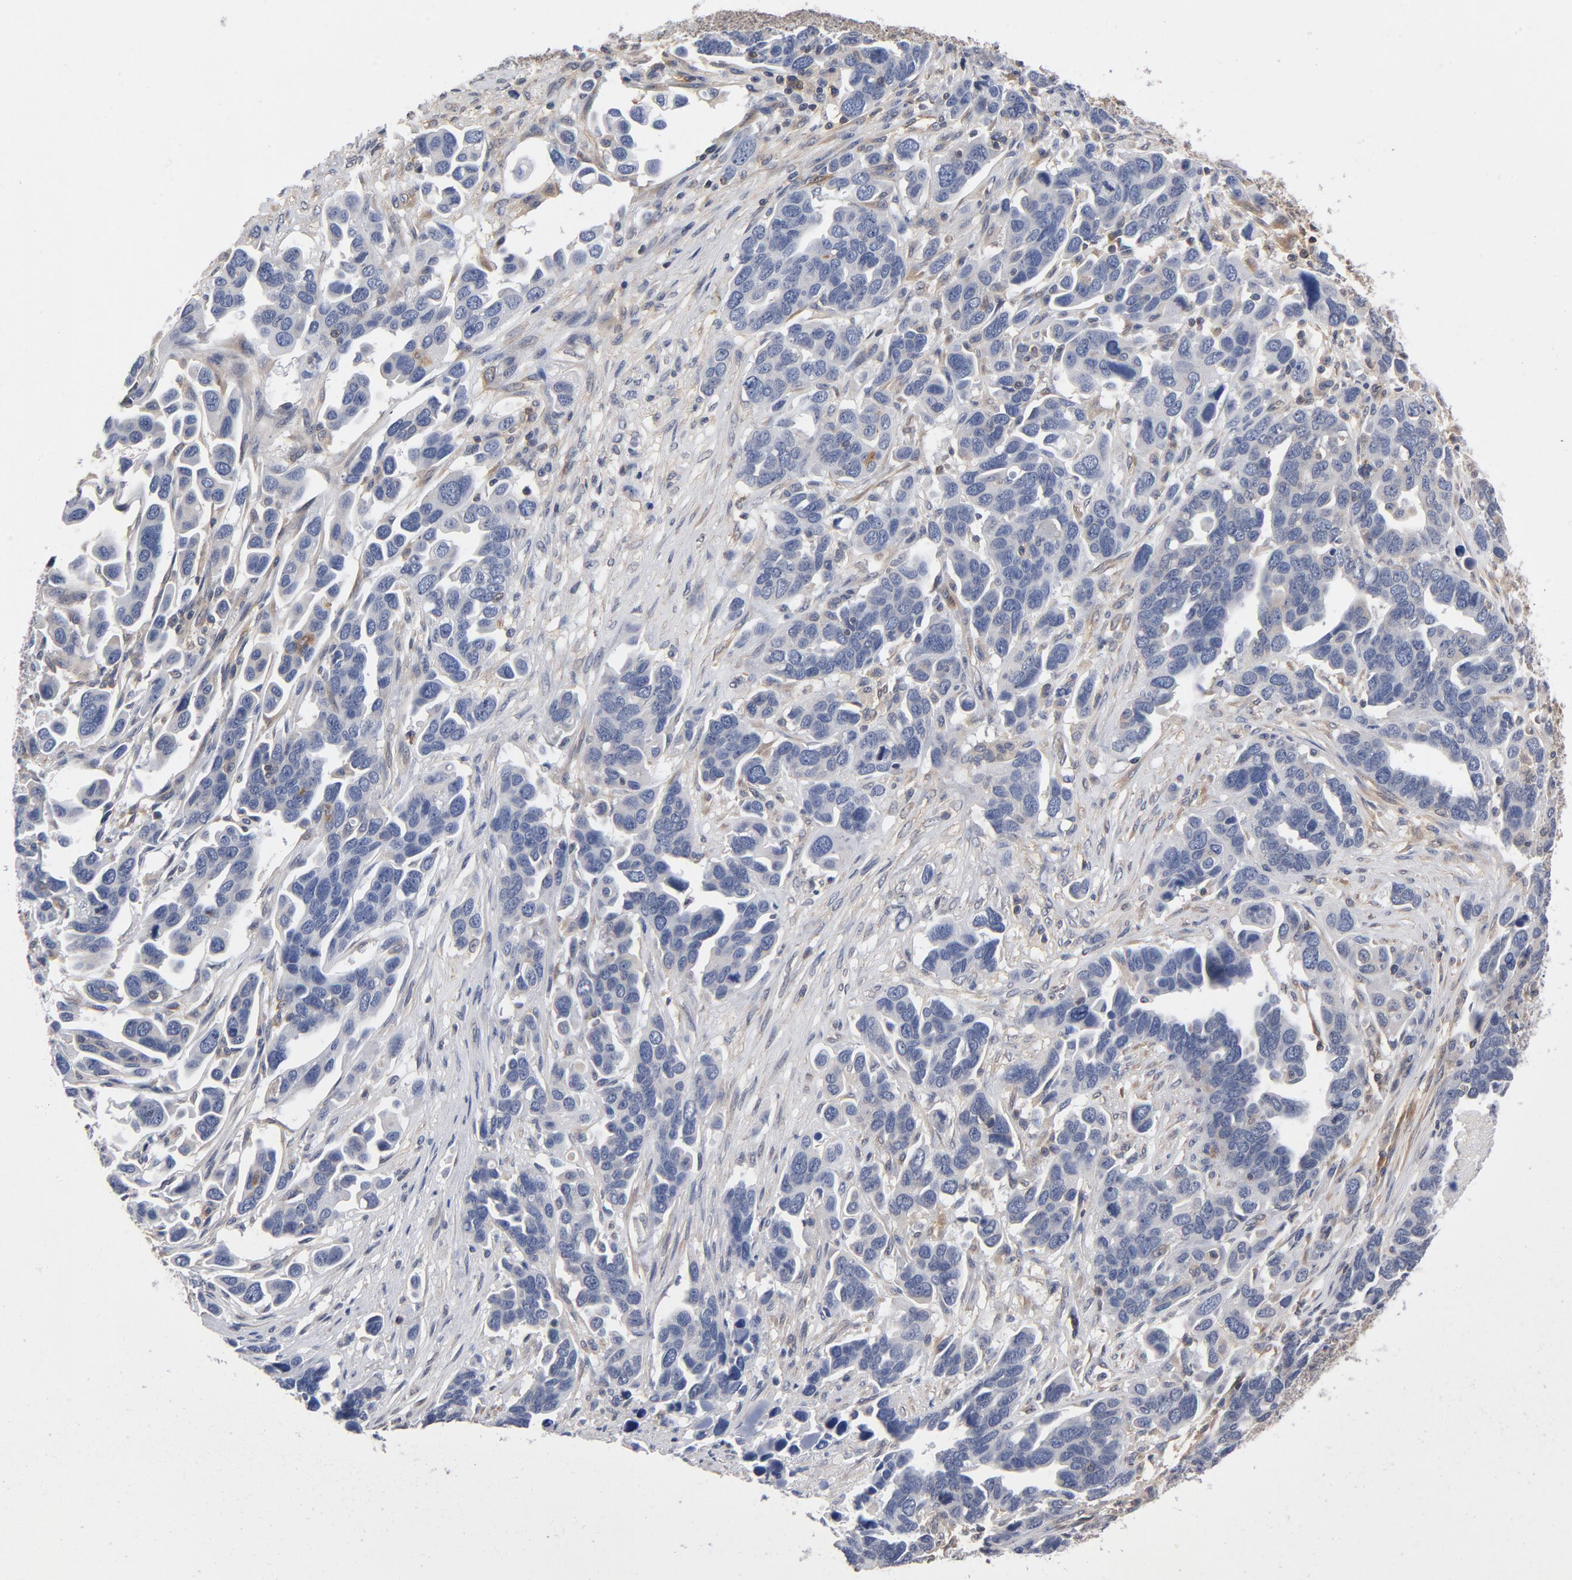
{"staining": {"intensity": "negative", "quantity": "none", "location": "none"}, "tissue": "ovarian cancer", "cell_type": "Tumor cells", "image_type": "cancer", "snomed": [{"axis": "morphology", "description": "Cystadenocarcinoma, serous, NOS"}, {"axis": "topography", "description": "Ovary"}], "caption": "A micrograph of human serous cystadenocarcinoma (ovarian) is negative for staining in tumor cells. The staining was performed using DAB (3,3'-diaminobenzidine) to visualize the protein expression in brown, while the nuclei were stained in blue with hematoxylin (Magnification: 20x).", "gene": "ASMTL", "patient": {"sex": "female", "age": 54}}